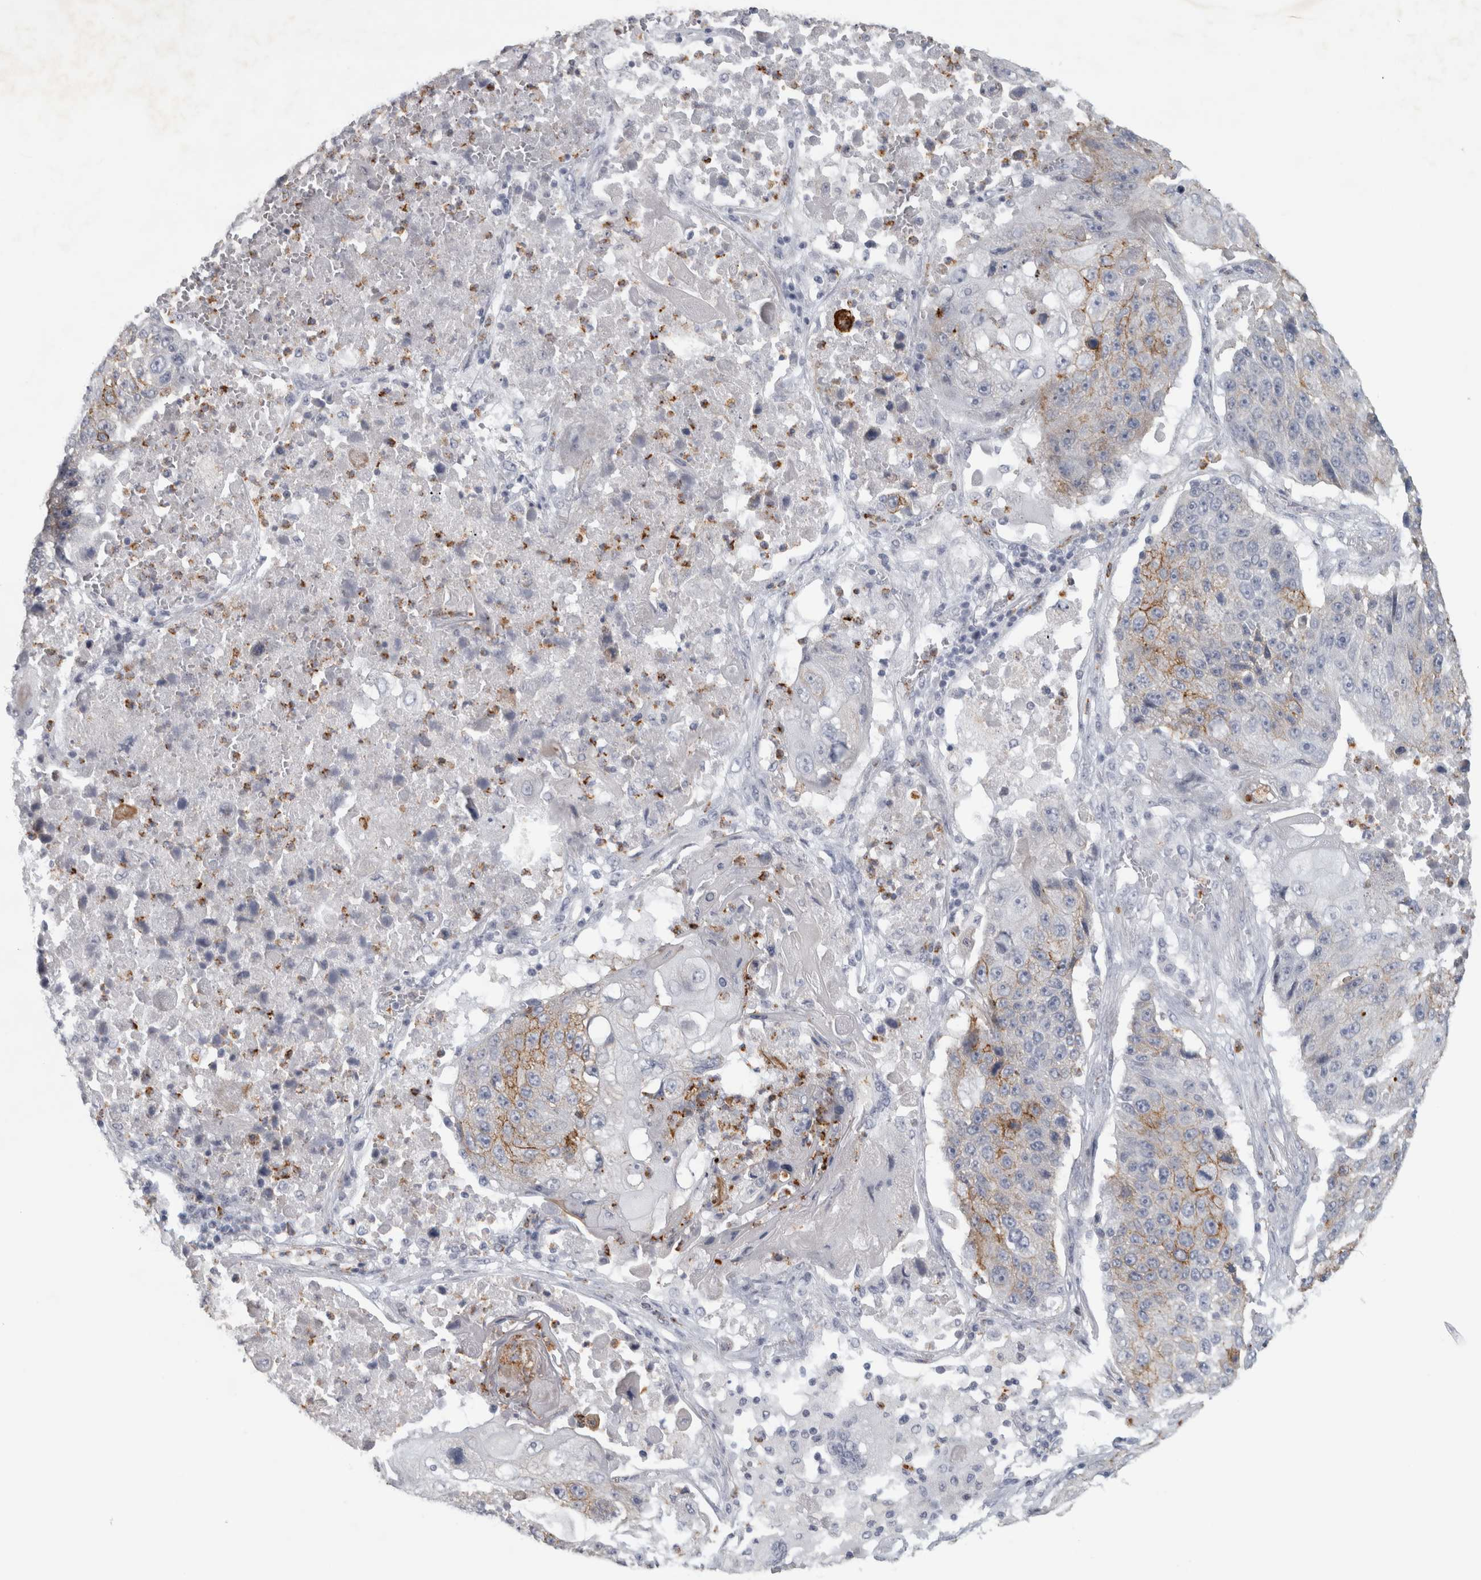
{"staining": {"intensity": "moderate", "quantity": "<25%", "location": "cytoplasmic/membranous"}, "tissue": "lung cancer", "cell_type": "Tumor cells", "image_type": "cancer", "snomed": [{"axis": "morphology", "description": "Squamous cell carcinoma, NOS"}, {"axis": "topography", "description": "Lung"}], "caption": "Moderate cytoplasmic/membranous expression is appreciated in about <25% of tumor cells in lung squamous cell carcinoma.", "gene": "PTPRN2", "patient": {"sex": "male", "age": 61}}